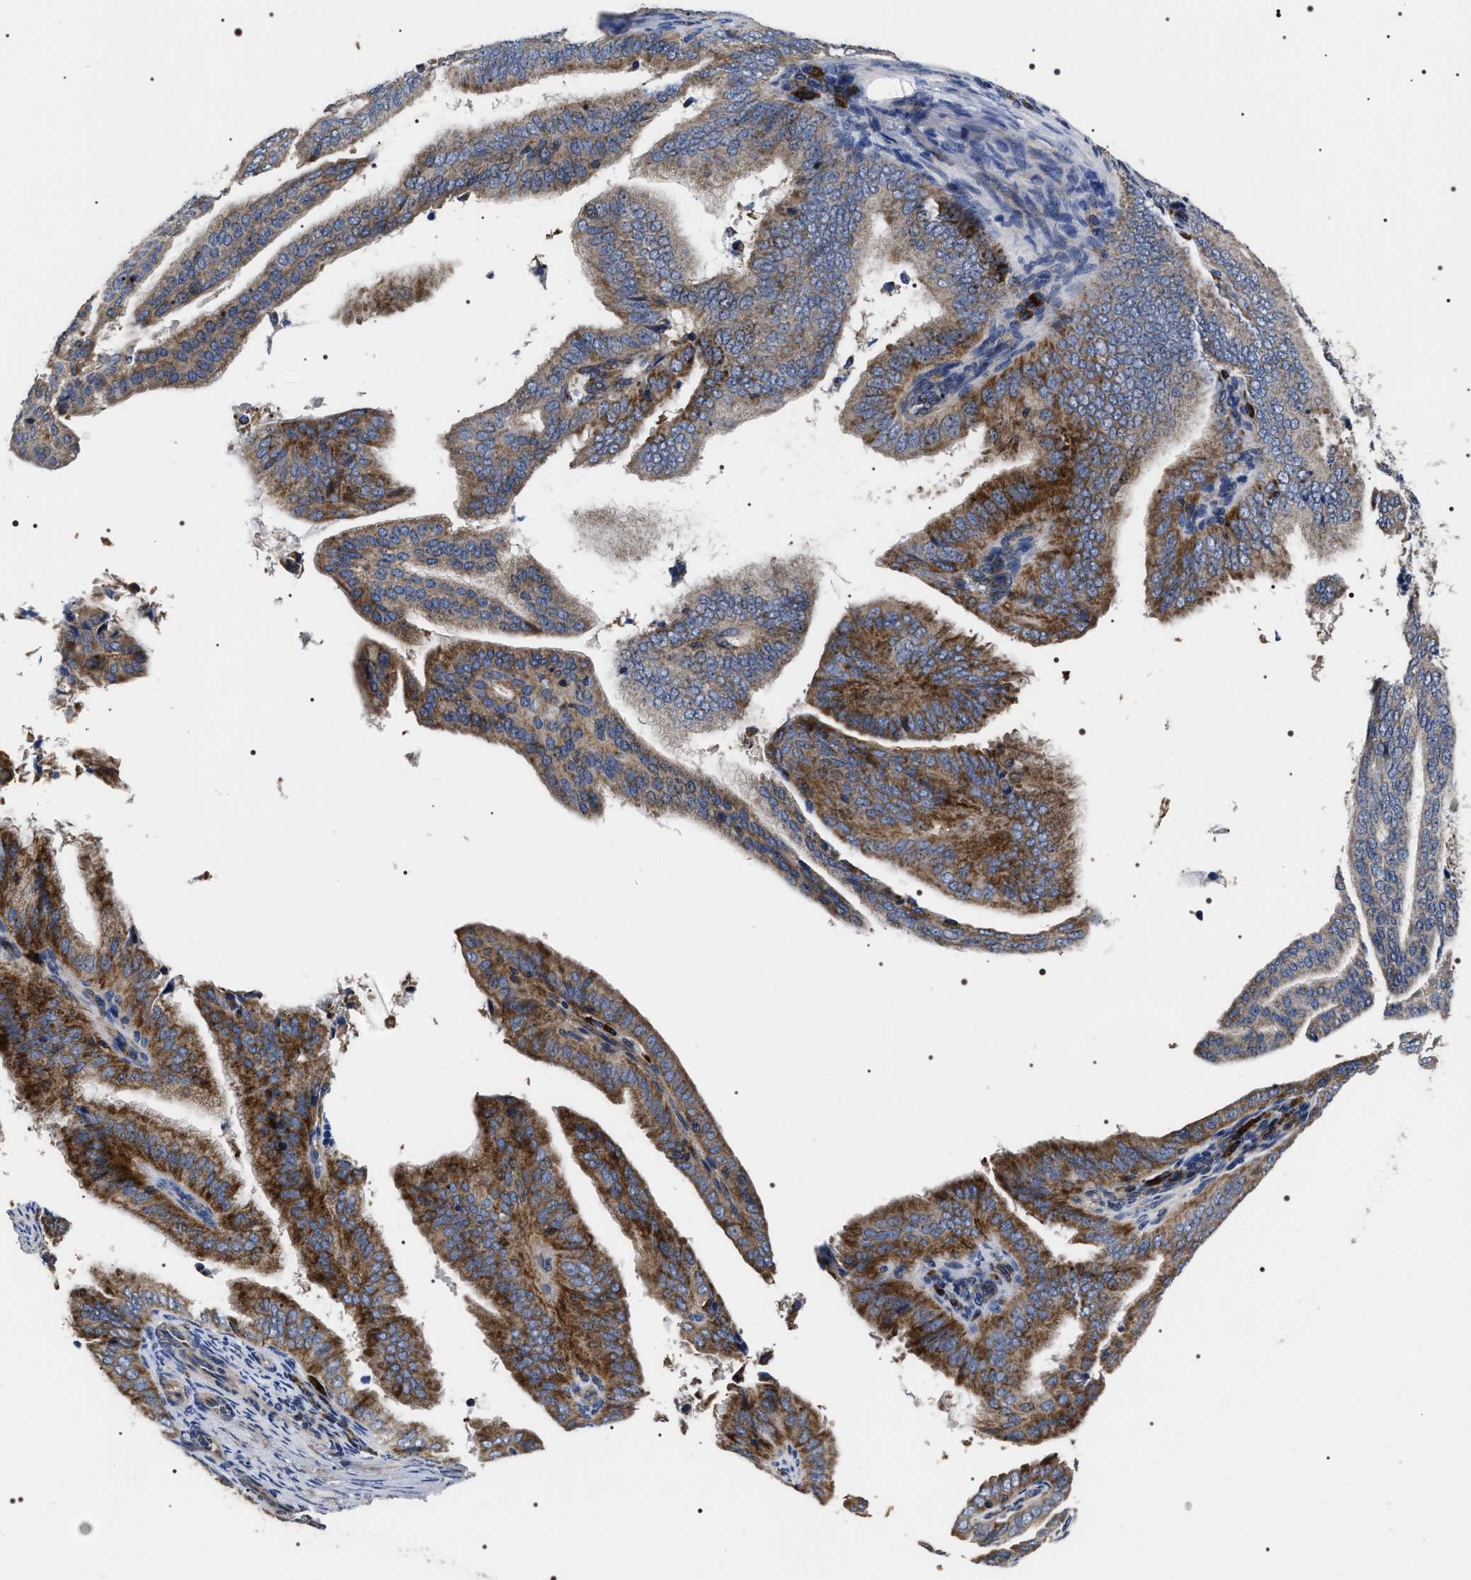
{"staining": {"intensity": "strong", "quantity": "<25%", "location": "cytoplasmic/membranous"}, "tissue": "endometrial cancer", "cell_type": "Tumor cells", "image_type": "cancer", "snomed": [{"axis": "morphology", "description": "Adenocarcinoma, NOS"}, {"axis": "topography", "description": "Endometrium"}], "caption": "A brown stain highlights strong cytoplasmic/membranous positivity of a protein in adenocarcinoma (endometrial) tumor cells.", "gene": "MIS18A", "patient": {"sex": "female", "age": 58}}